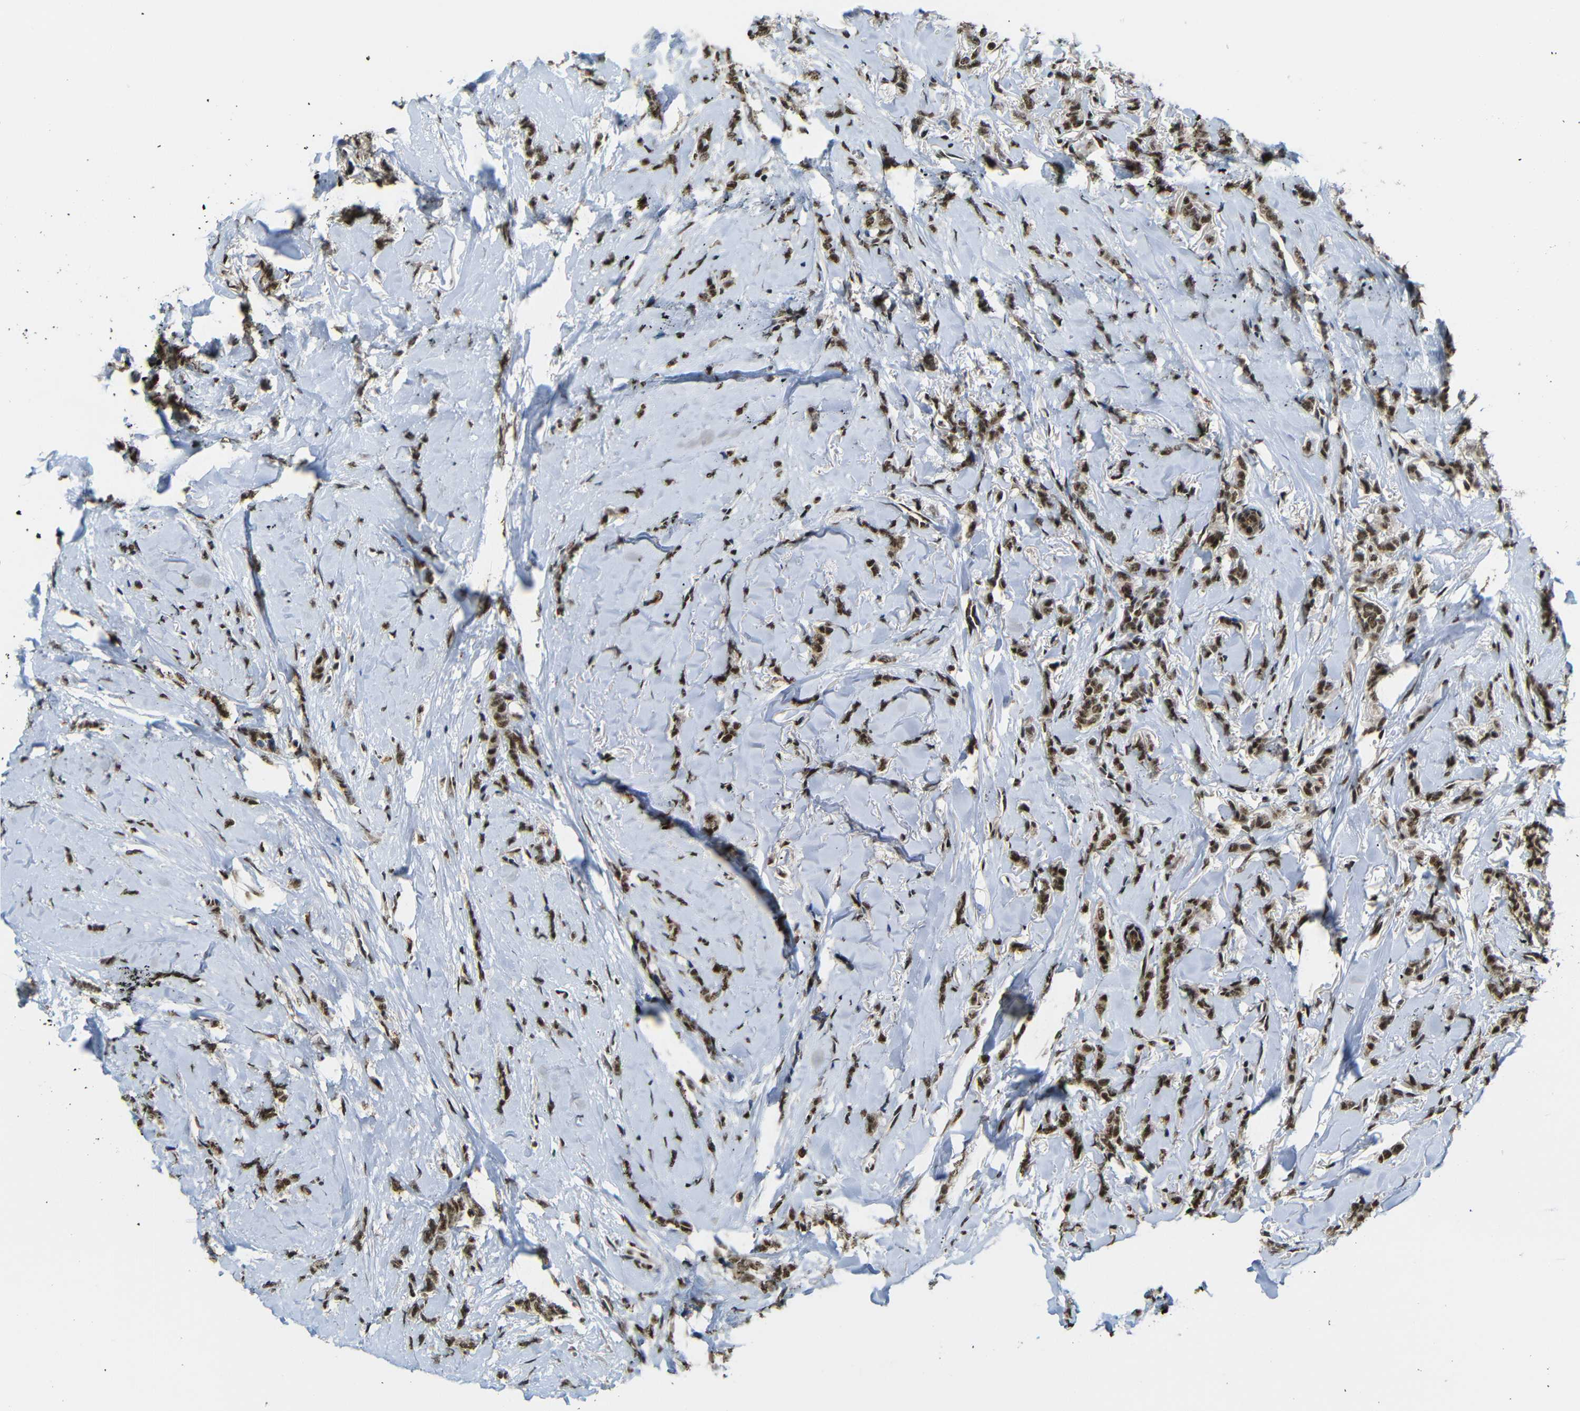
{"staining": {"intensity": "moderate", "quantity": ">75%", "location": "cytoplasmic/membranous,nuclear"}, "tissue": "breast cancer", "cell_type": "Tumor cells", "image_type": "cancer", "snomed": [{"axis": "morphology", "description": "Lobular carcinoma"}, {"axis": "topography", "description": "Skin"}, {"axis": "topography", "description": "Breast"}], "caption": "Human lobular carcinoma (breast) stained for a protein (brown) displays moderate cytoplasmic/membranous and nuclear positive positivity in approximately >75% of tumor cells.", "gene": "TCF7L2", "patient": {"sex": "female", "age": 46}}